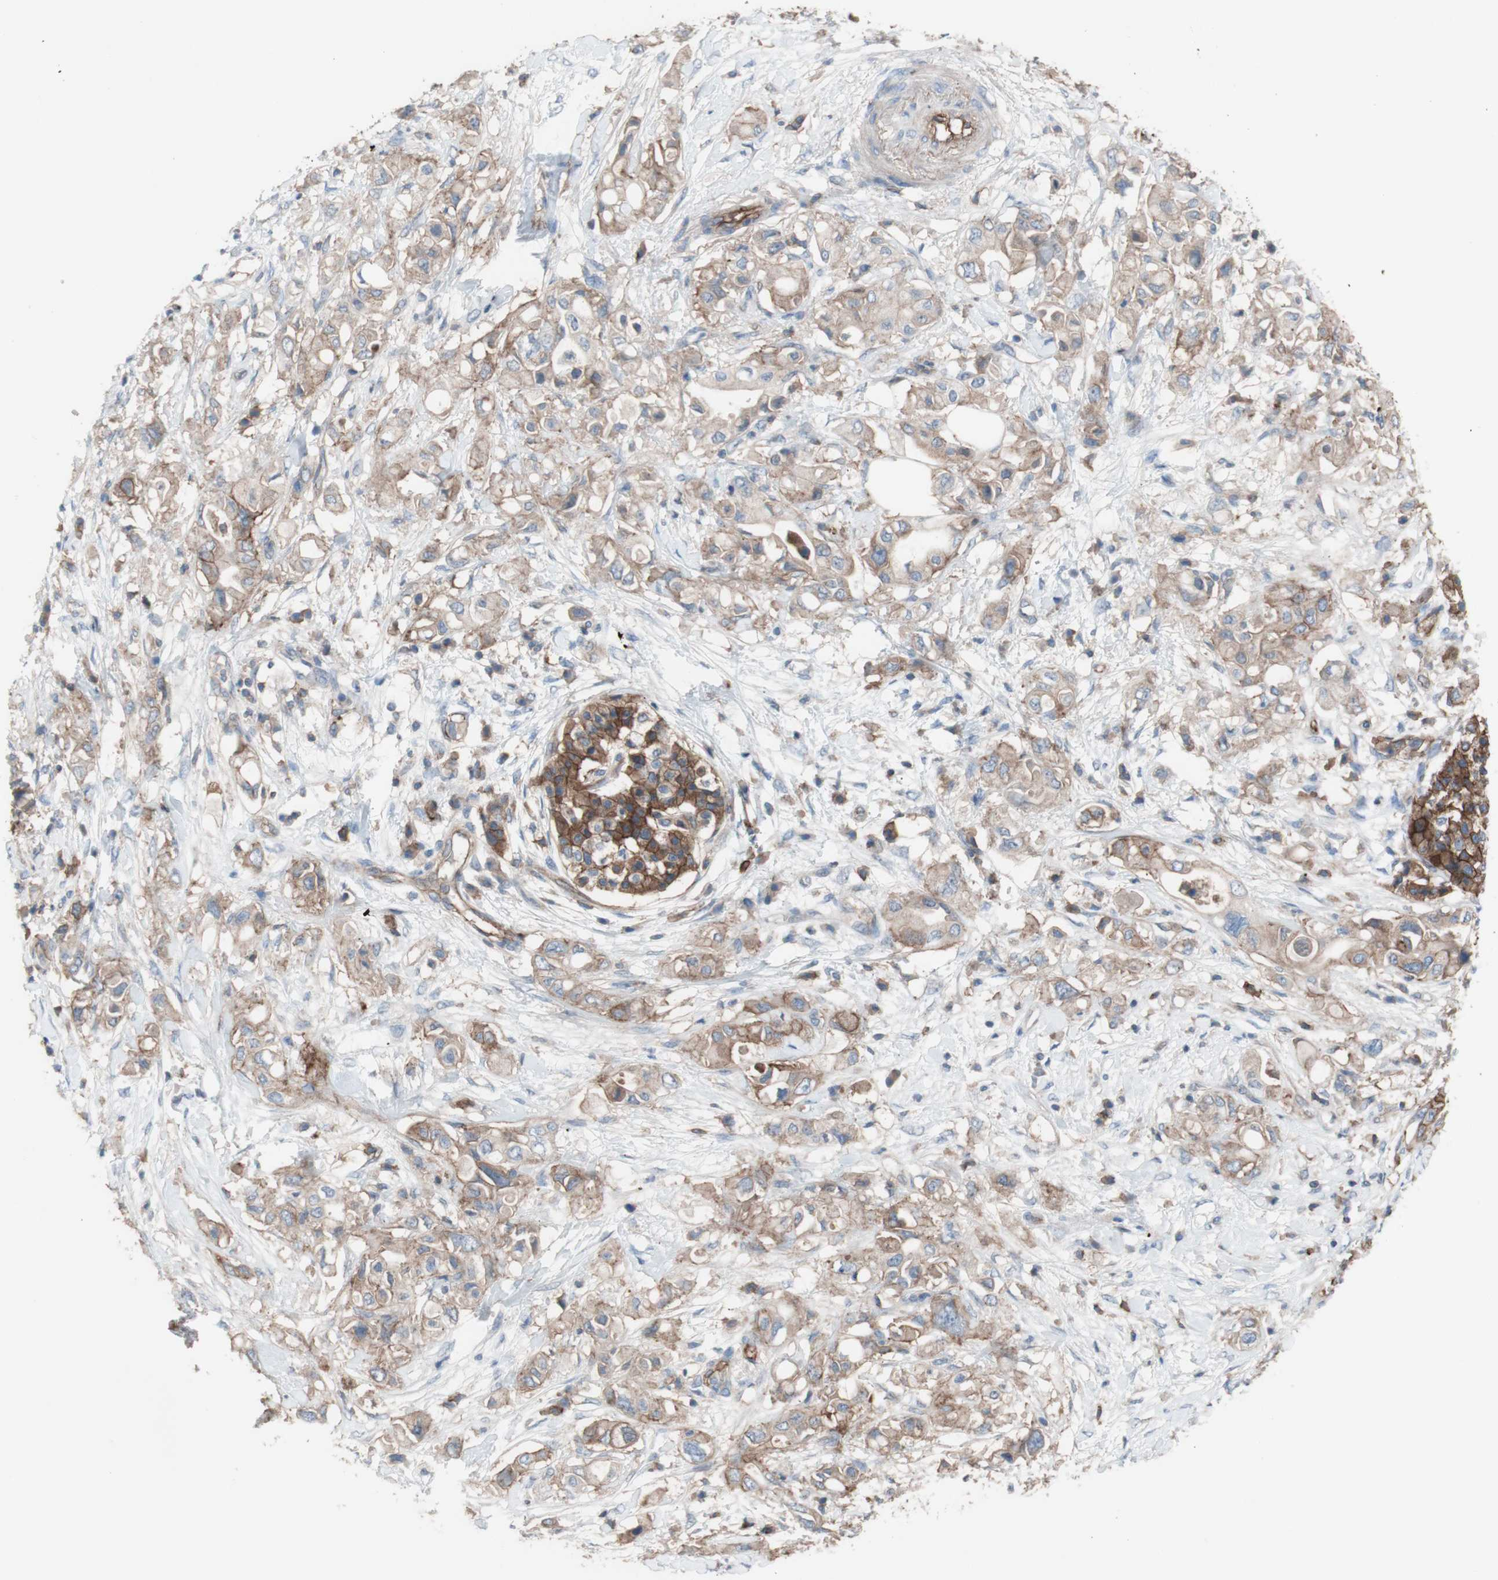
{"staining": {"intensity": "moderate", "quantity": "25%-75%", "location": "cytoplasmic/membranous"}, "tissue": "pancreatic cancer", "cell_type": "Tumor cells", "image_type": "cancer", "snomed": [{"axis": "morphology", "description": "Adenocarcinoma, NOS"}, {"axis": "topography", "description": "Pancreas"}], "caption": "The micrograph displays a brown stain indicating the presence of a protein in the cytoplasmic/membranous of tumor cells in pancreatic cancer (adenocarcinoma).", "gene": "CD46", "patient": {"sex": "female", "age": 56}}